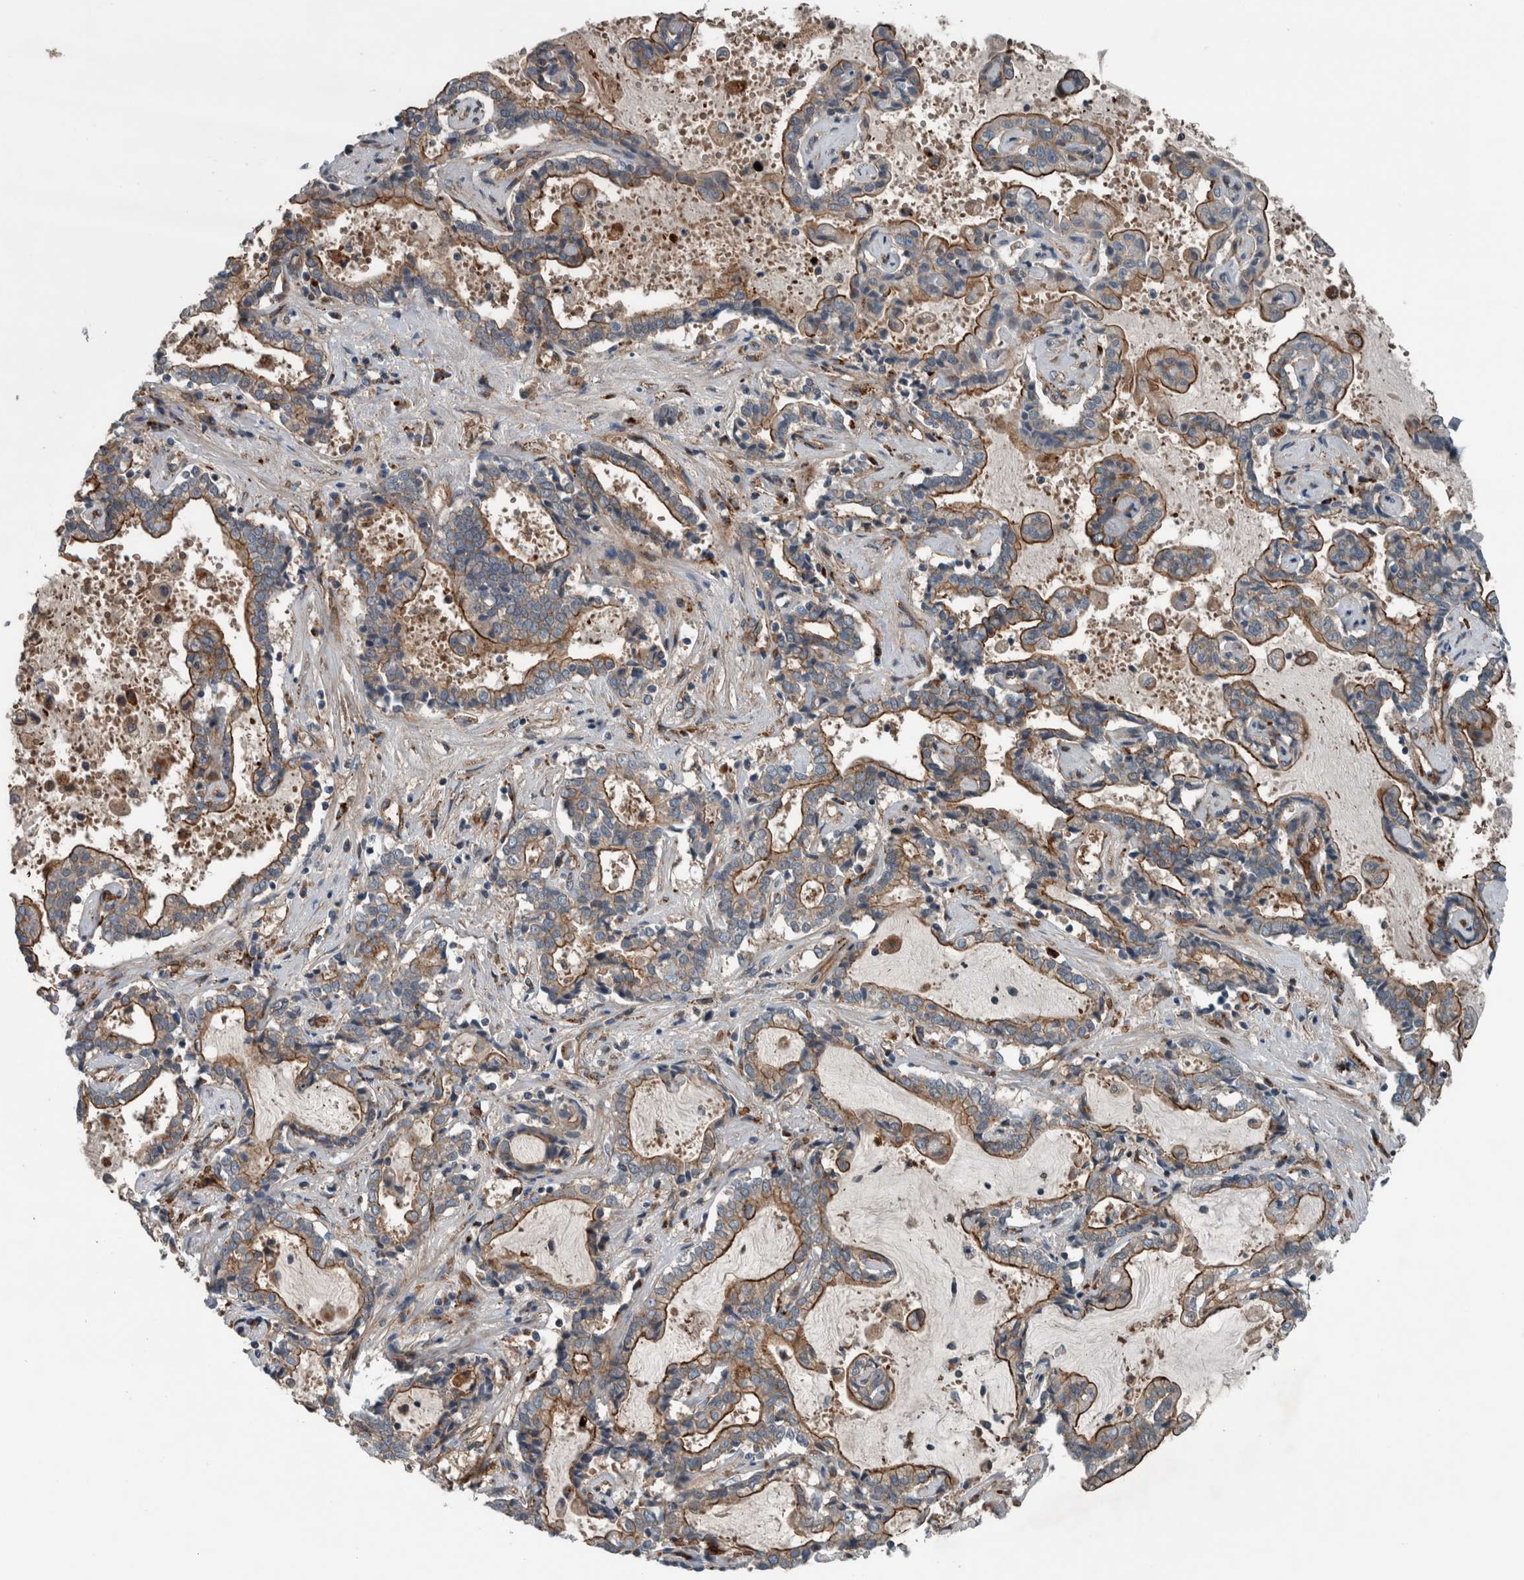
{"staining": {"intensity": "strong", "quantity": ">75%", "location": "cytoplasmic/membranous"}, "tissue": "liver cancer", "cell_type": "Tumor cells", "image_type": "cancer", "snomed": [{"axis": "morphology", "description": "Cholangiocarcinoma"}, {"axis": "topography", "description": "Liver"}], "caption": "Liver cholangiocarcinoma stained with a brown dye reveals strong cytoplasmic/membranous positive expression in about >75% of tumor cells.", "gene": "GLT8D2", "patient": {"sex": "male", "age": 57}}